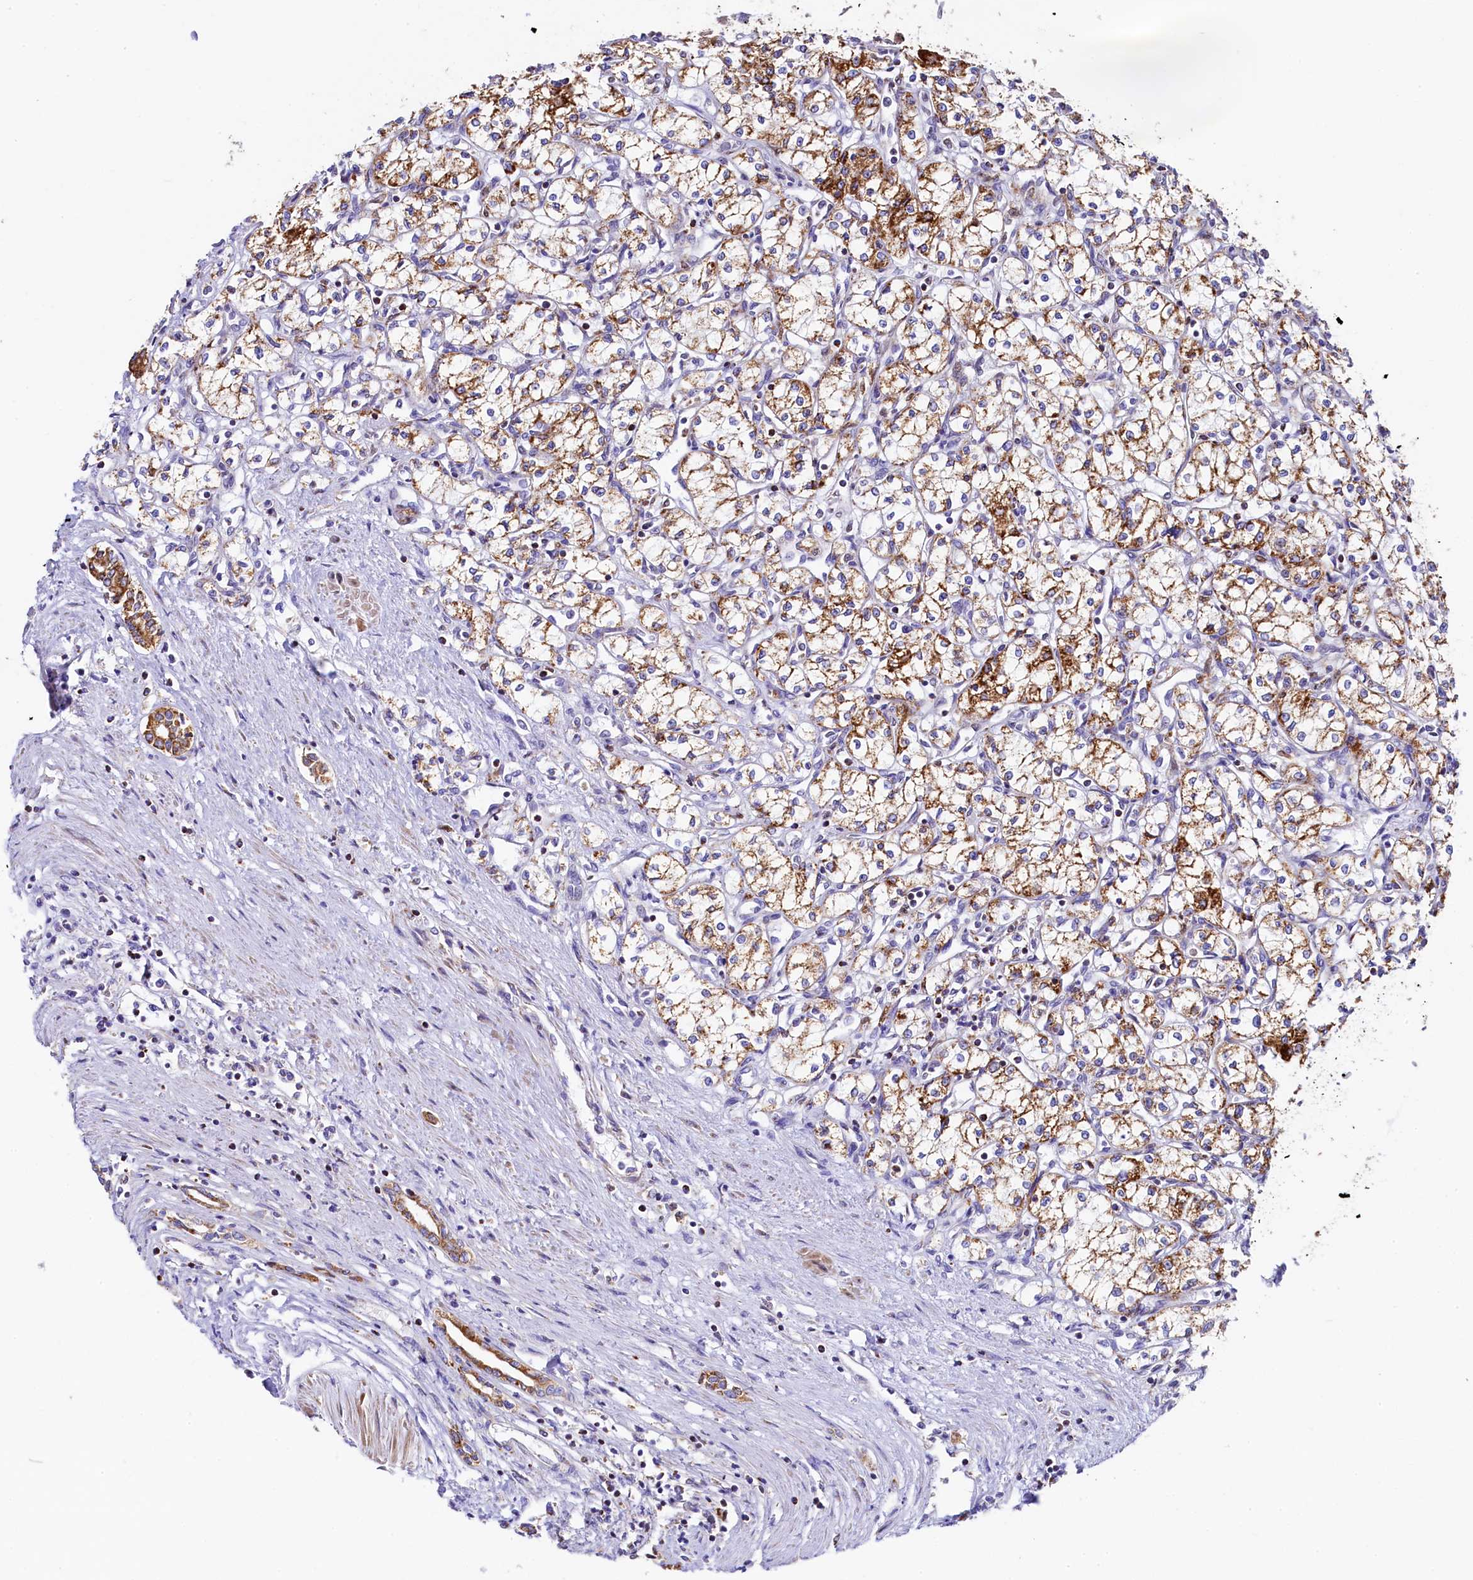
{"staining": {"intensity": "moderate", "quantity": ">75%", "location": "cytoplasmic/membranous"}, "tissue": "renal cancer", "cell_type": "Tumor cells", "image_type": "cancer", "snomed": [{"axis": "morphology", "description": "Adenocarcinoma, NOS"}, {"axis": "topography", "description": "Kidney"}], "caption": "A medium amount of moderate cytoplasmic/membranous staining is identified in about >75% of tumor cells in renal cancer (adenocarcinoma) tissue.", "gene": "CLYBL", "patient": {"sex": "male", "age": 59}}